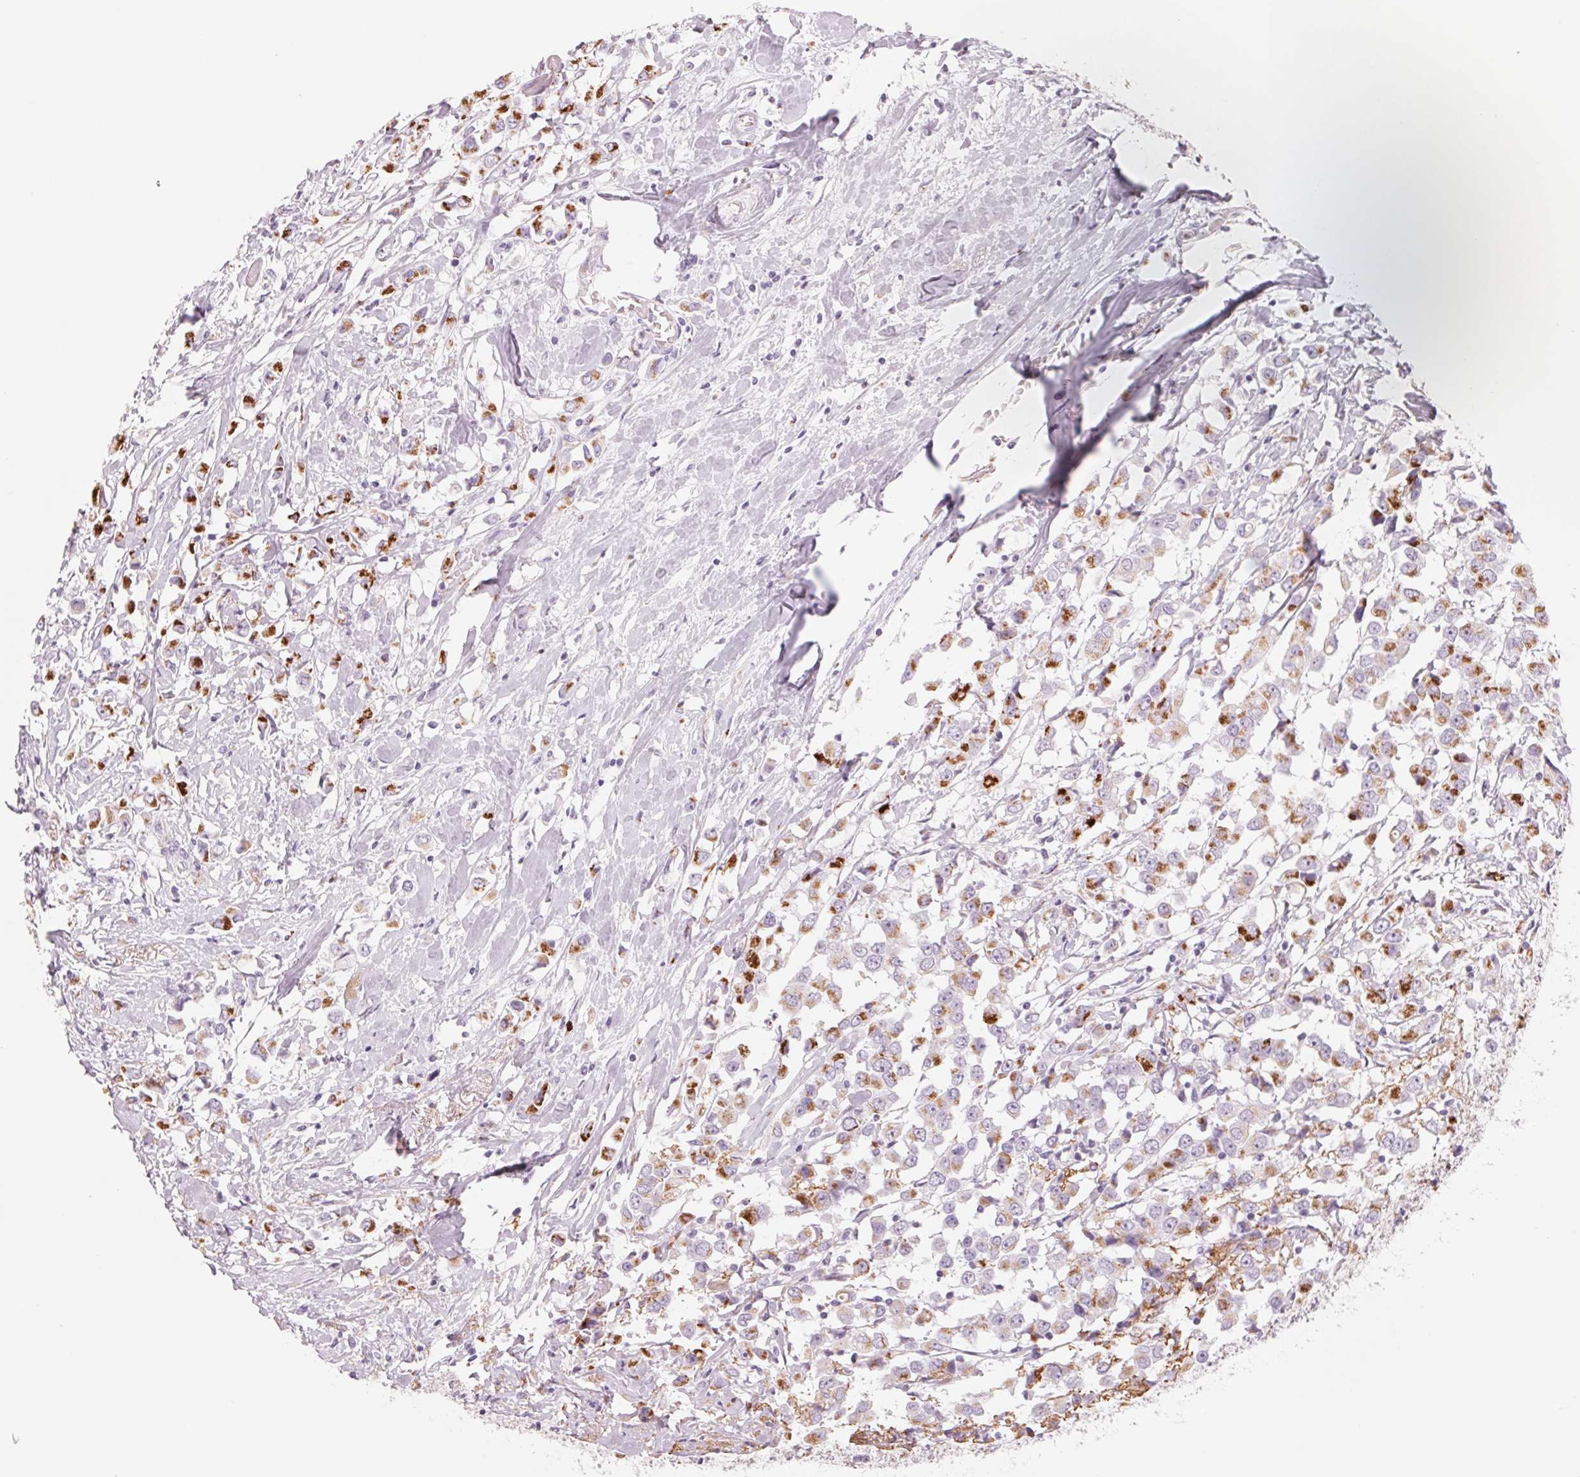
{"staining": {"intensity": "strong", "quantity": "25%-75%", "location": "cytoplasmic/membranous"}, "tissue": "breast cancer", "cell_type": "Tumor cells", "image_type": "cancer", "snomed": [{"axis": "morphology", "description": "Duct carcinoma"}, {"axis": "topography", "description": "Breast"}], "caption": "Strong cytoplasmic/membranous expression for a protein is seen in approximately 25%-75% of tumor cells of breast cancer using IHC.", "gene": "GALNT7", "patient": {"sex": "female", "age": 61}}